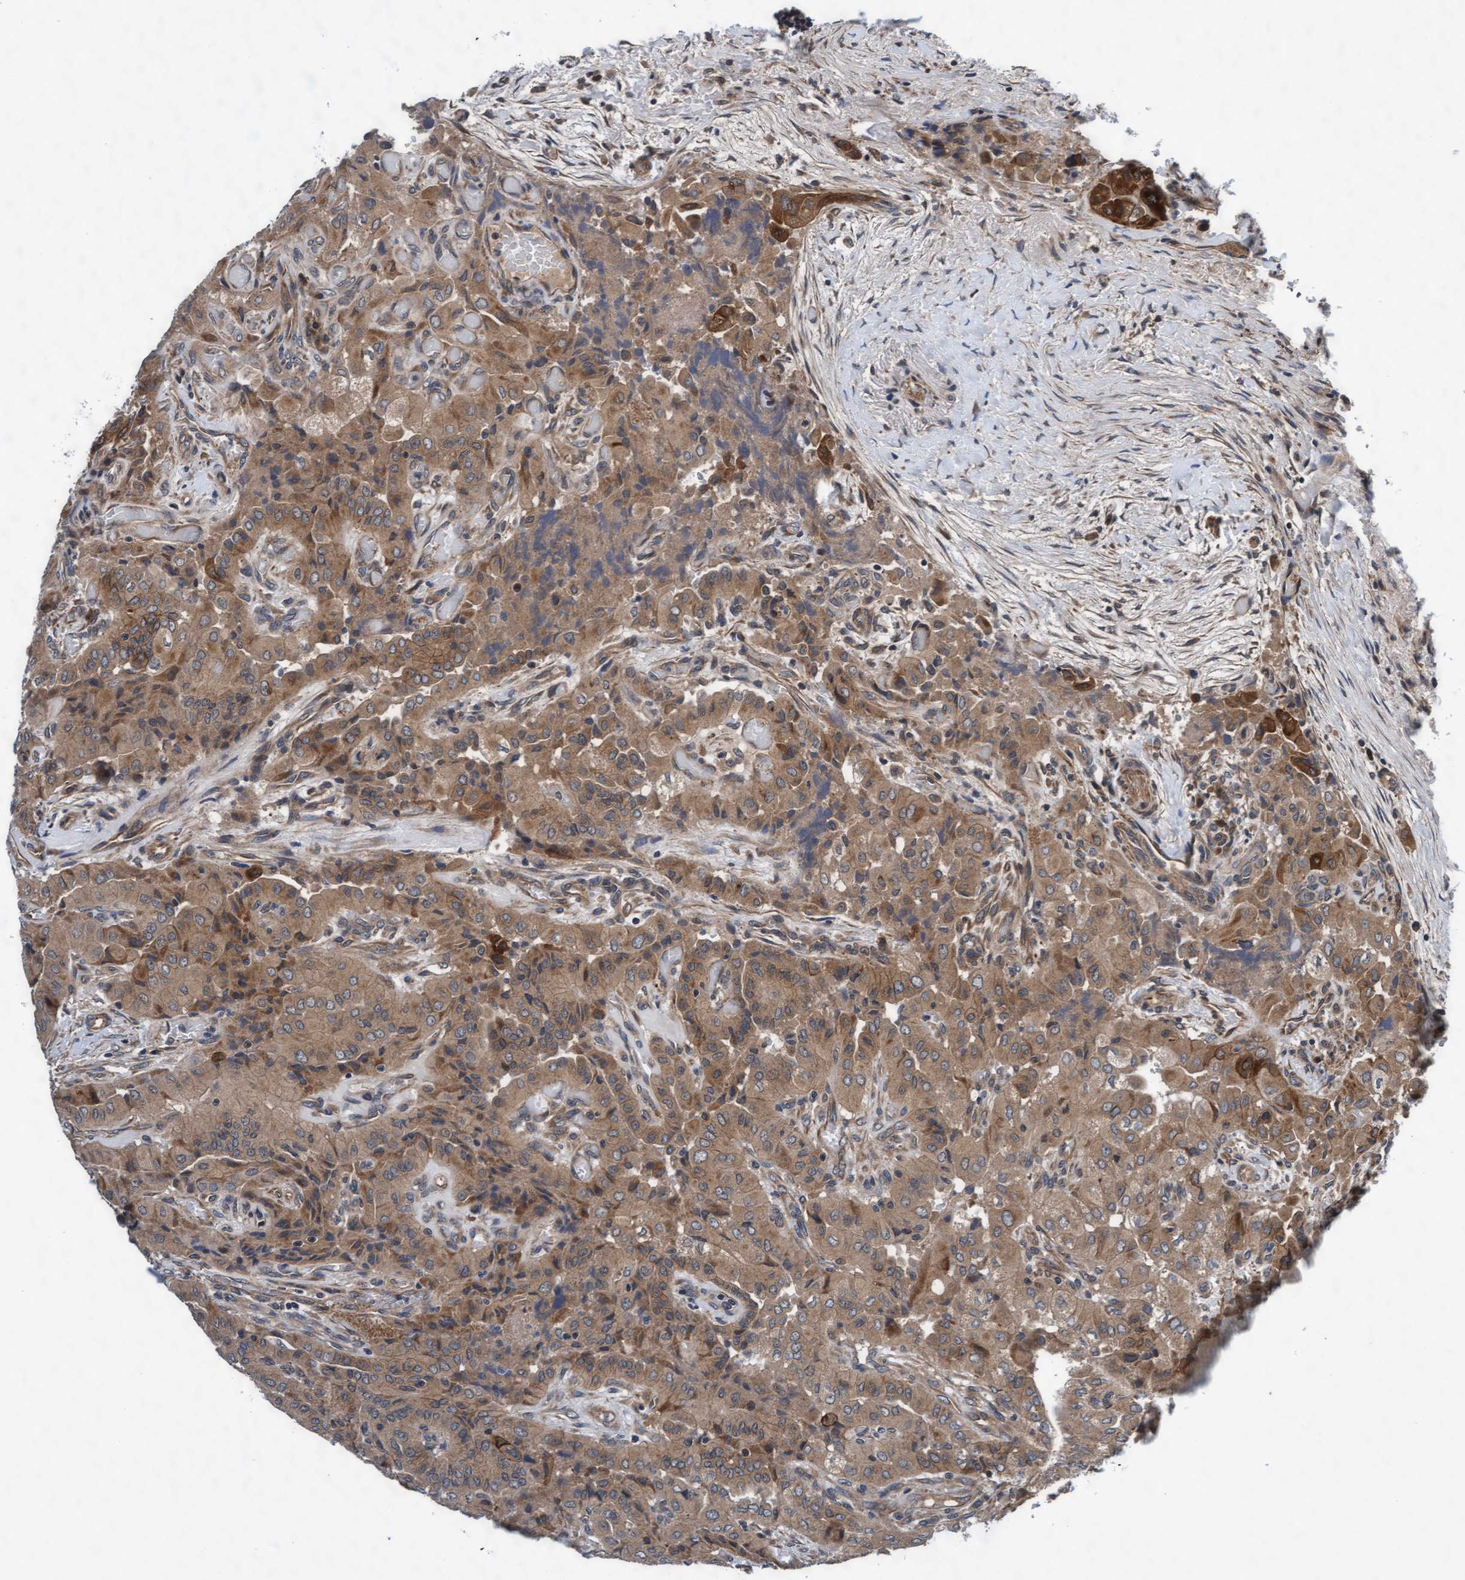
{"staining": {"intensity": "moderate", "quantity": ">75%", "location": "cytoplasmic/membranous"}, "tissue": "thyroid cancer", "cell_type": "Tumor cells", "image_type": "cancer", "snomed": [{"axis": "morphology", "description": "Papillary adenocarcinoma, NOS"}, {"axis": "topography", "description": "Thyroid gland"}], "caption": "Moderate cytoplasmic/membranous staining for a protein is appreciated in about >75% of tumor cells of thyroid papillary adenocarcinoma using IHC.", "gene": "EFCAB13", "patient": {"sex": "female", "age": 59}}